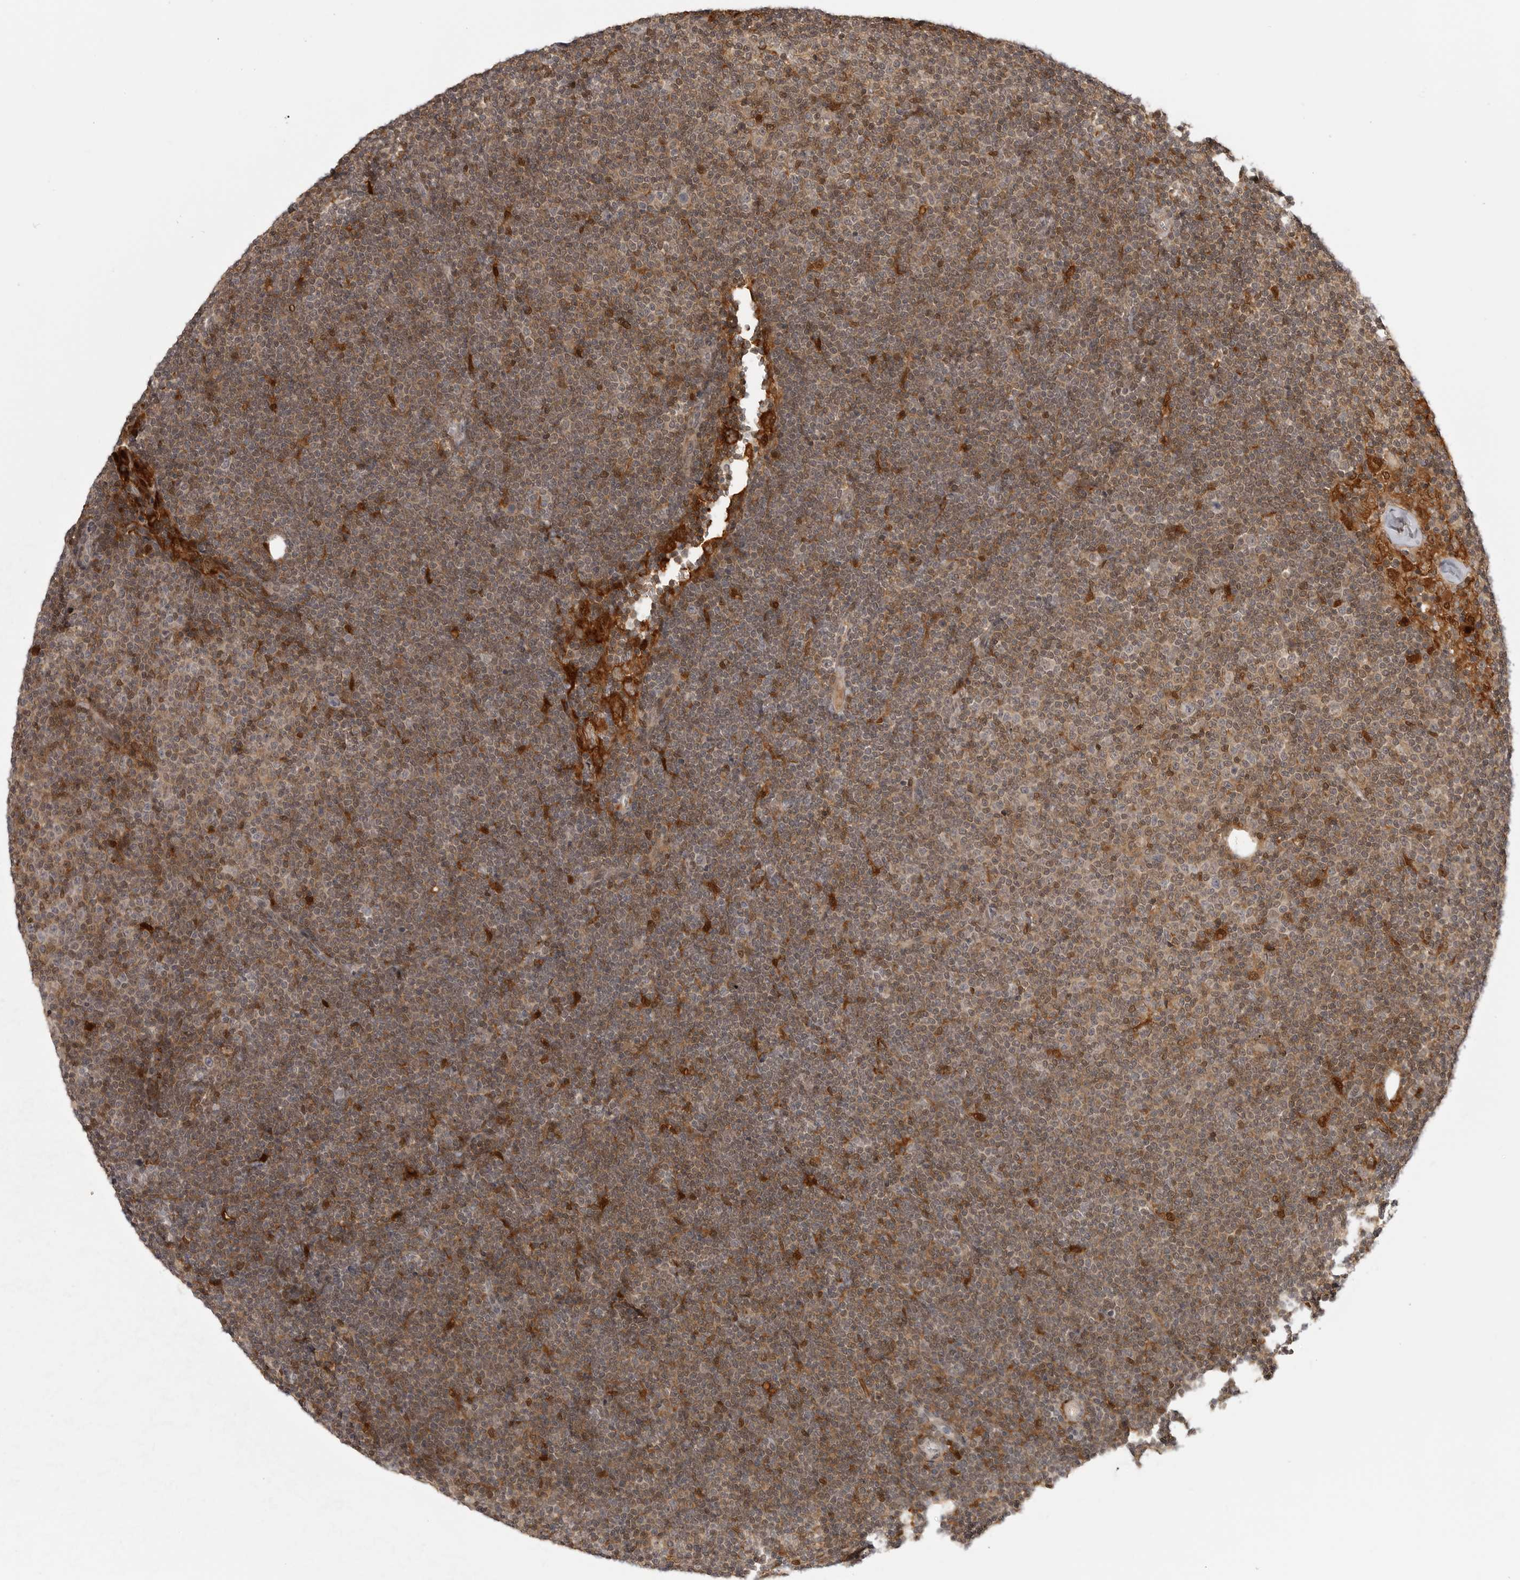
{"staining": {"intensity": "weak", "quantity": "25%-75%", "location": "cytoplasmic/membranous,nuclear"}, "tissue": "lymphoma", "cell_type": "Tumor cells", "image_type": "cancer", "snomed": [{"axis": "morphology", "description": "Malignant lymphoma, non-Hodgkin's type, Low grade"}, {"axis": "topography", "description": "Lymph node"}], "caption": "High-magnification brightfield microscopy of malignant lymphoma, non-Hodgkin's type (low-grade) stained with DAB (brown) and counterstained with hematoxylin (blue). tumor cells exhibit weak cytoplasmic/membranous and nuclear expression is seen in about25%-75% of cells.", "gene": "CTIF", "patient": {"sex": "female", "age": 53}}